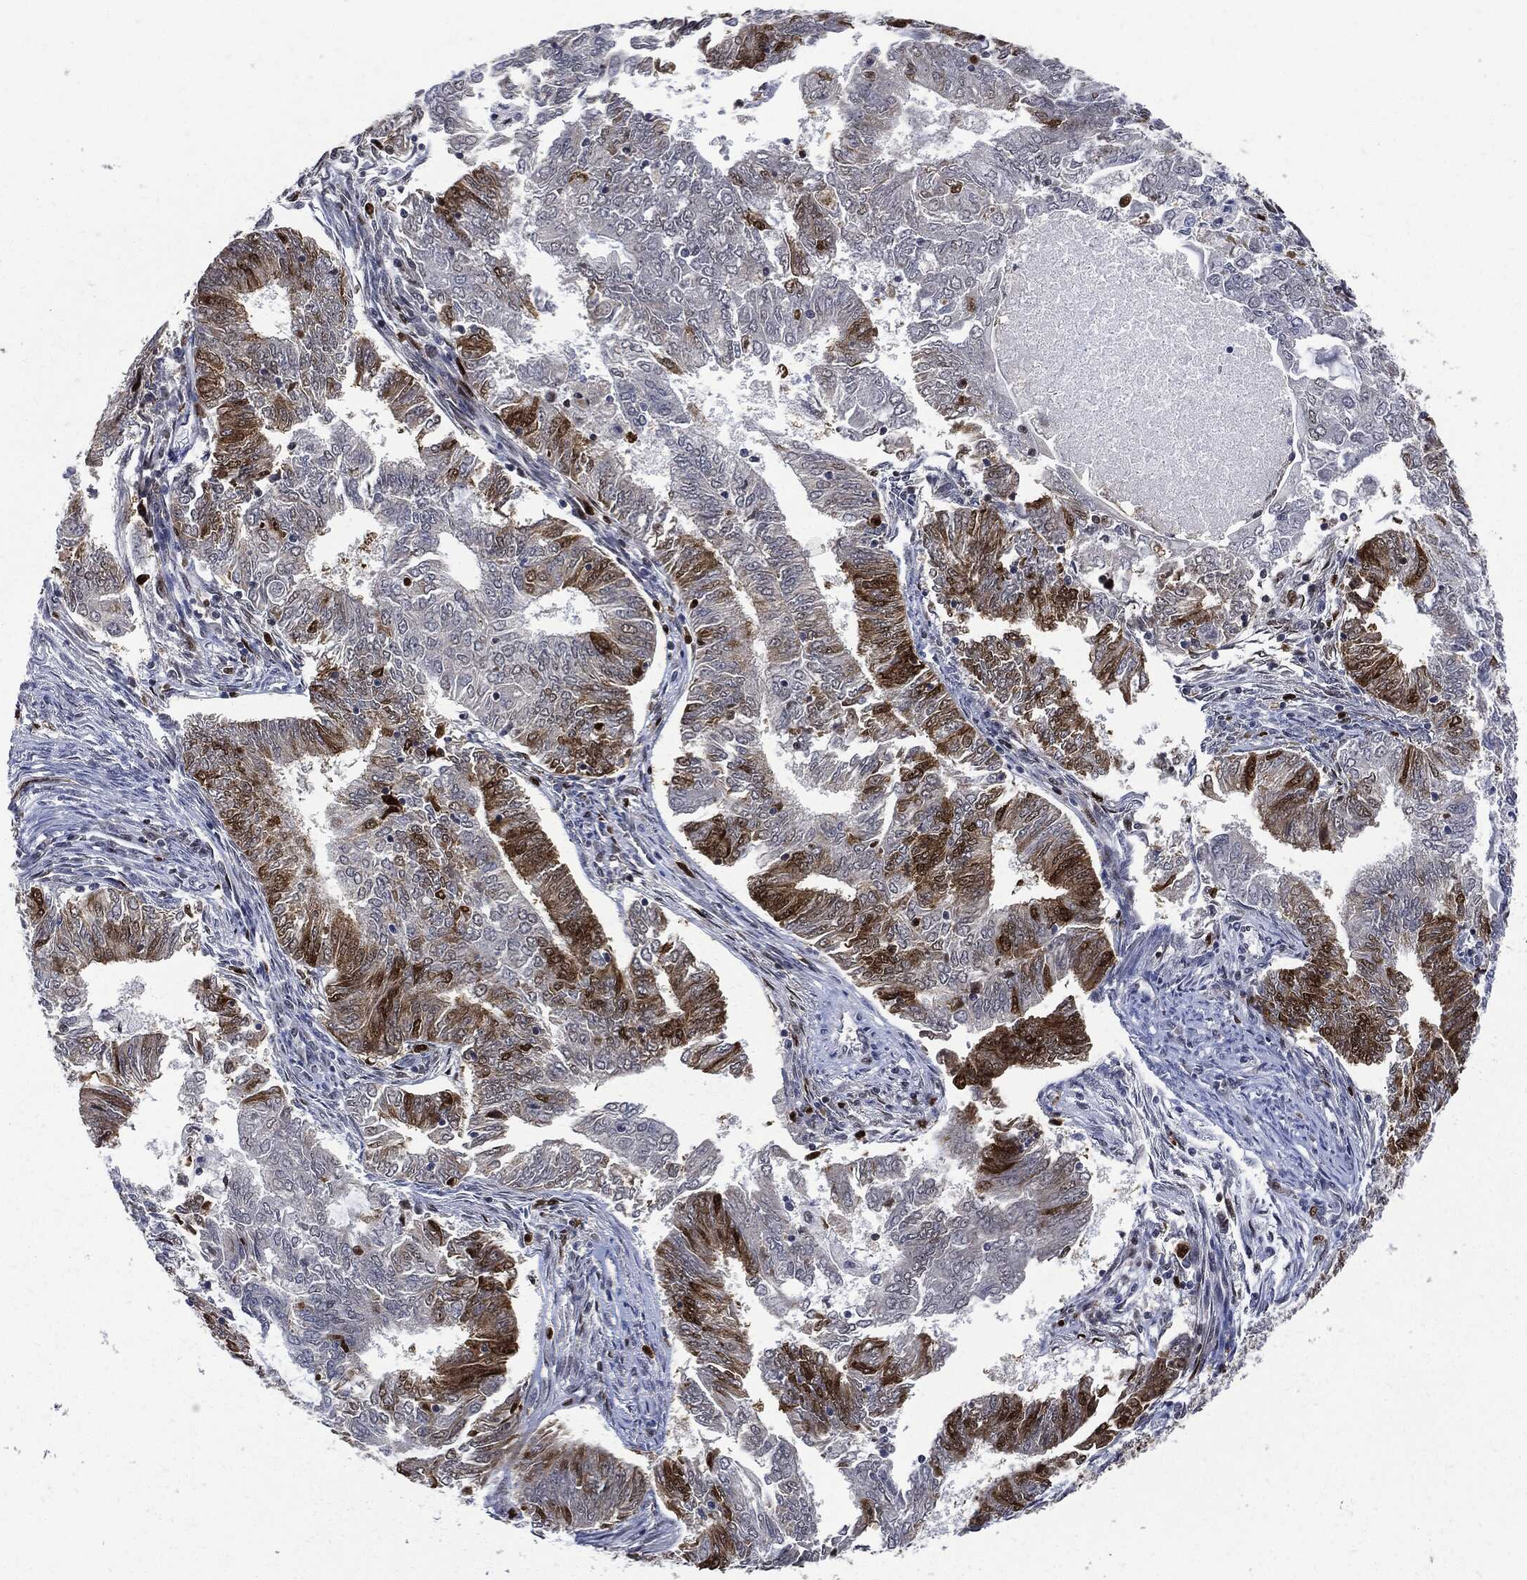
{"staining": {"intensity": "strong", "quantity": "<25%", "location": "cytoplasmic/membranous,nuclear"}, "tissue": "endometrial cancer", "cell_type": "Tumor cells", "image_type": "cancer", "snomed": [{"axis": "morphology", "description": "Adenocarcinoma, NOS"}, {"axis": "topography", "description": "Endometrium"}], "caption": "High-magnification brightfield microscopy of endometrial cancer stained with DAB (brown) and counterstained with hematoxylin (blue). tumor cells exhibit strong cytoplasmic/membranous and nuclear positivity is seen in about<25% of cells.", "gene": "PCNA", "patient": {"sex": "female", "age": 62}}